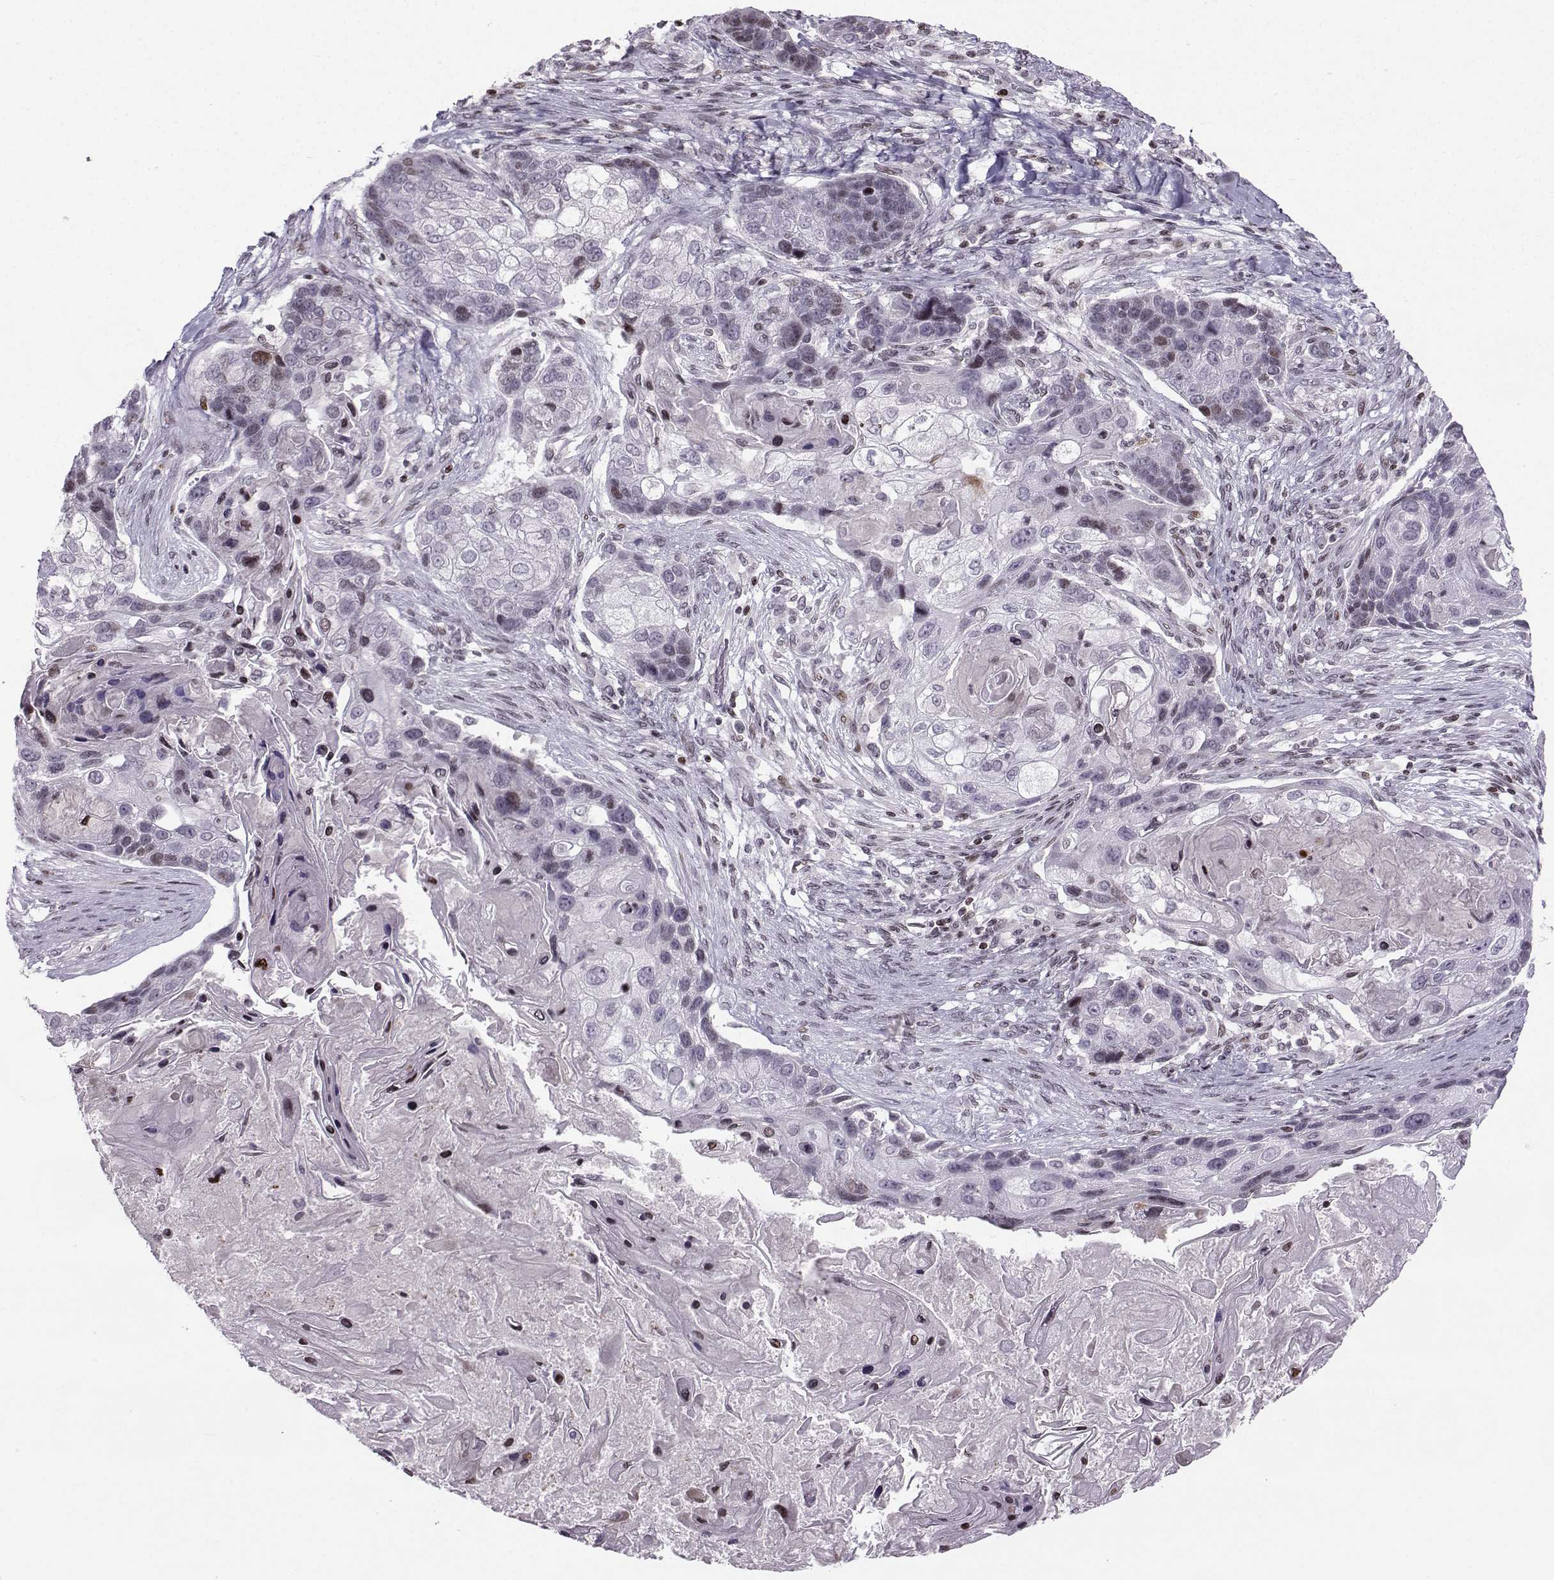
{"staining": {"intensity": "negative", "quantity": "none", "location": "none"}, "tissue": "lung cancer", "cell_type": "Tumor cells", "image_type": "cancer", "snomed": [{"axis": "morphology", "description": "Squamous cell carcinoma, NOS"}, {"axis": "topography", "description": "Lung"}], "caption": "Human lung cancer stained for a protein using IHC reveals no positivity in tumor cells.", "gene": "ZNF19", "patient": {"sex": "male", "age": 69}}